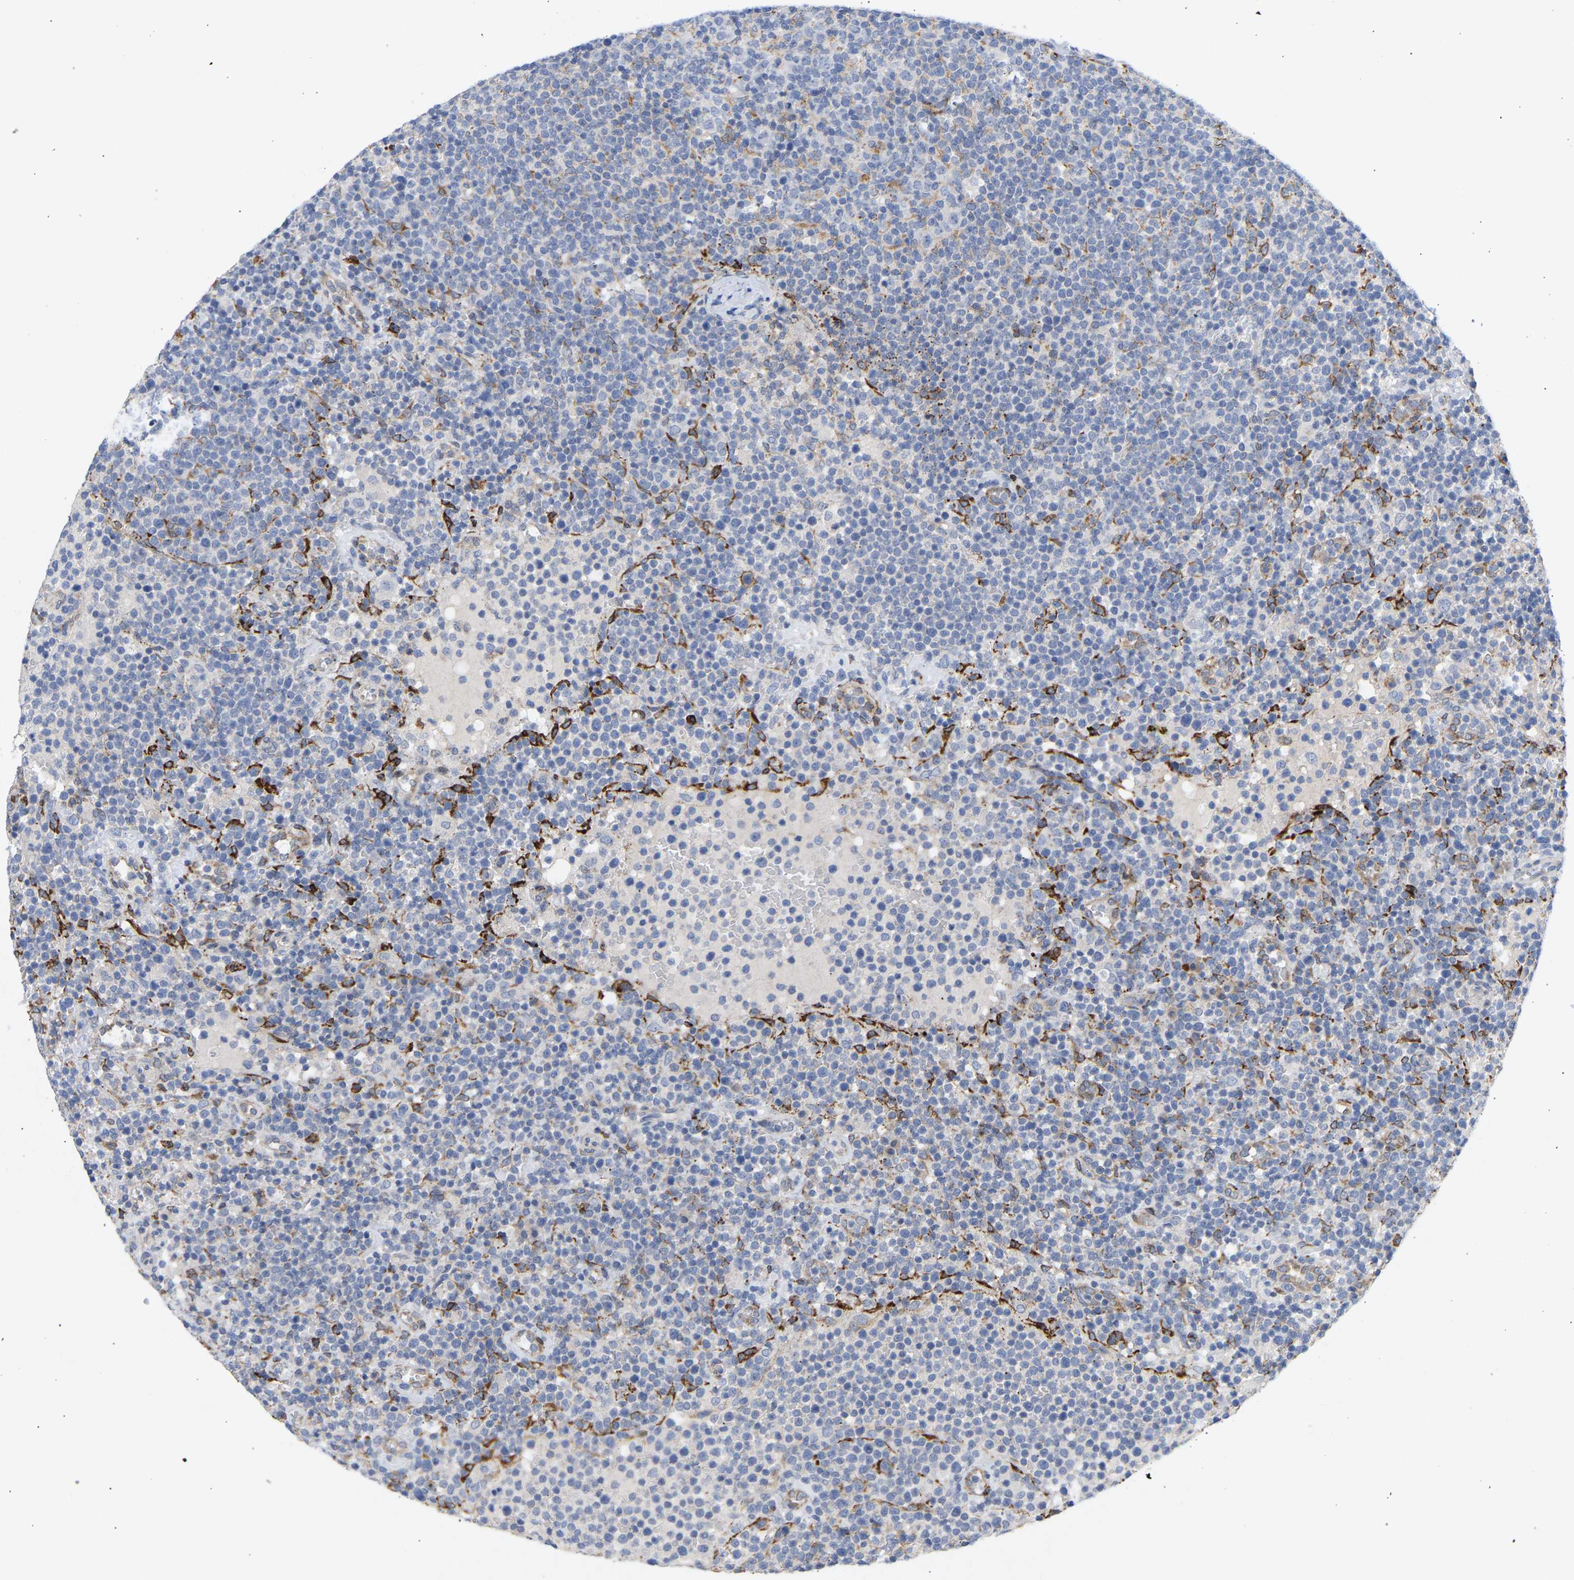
{"staining": {"intensity": "negative", "quantity": "none", "location": "none"}, "tissue": "lymphoma", "cell_type": "Tumor cells", "image_type": "cancer", "snomed": [{"axis": "morphology", "description": "Malignant lymphoma, non-Hodgkin's type, High grade"}, {"axis": "topography", "description": "Lymph node"}], "caption": "A high-resolution micrograph shows immunohistochemistry staining of high-grade malignant lymphoma, non-Hodgkin's type, which demonstrates no significant staining in tumor cells.", "gene": "SELENOM", "patient": {"sex": "male", "age": 61}}